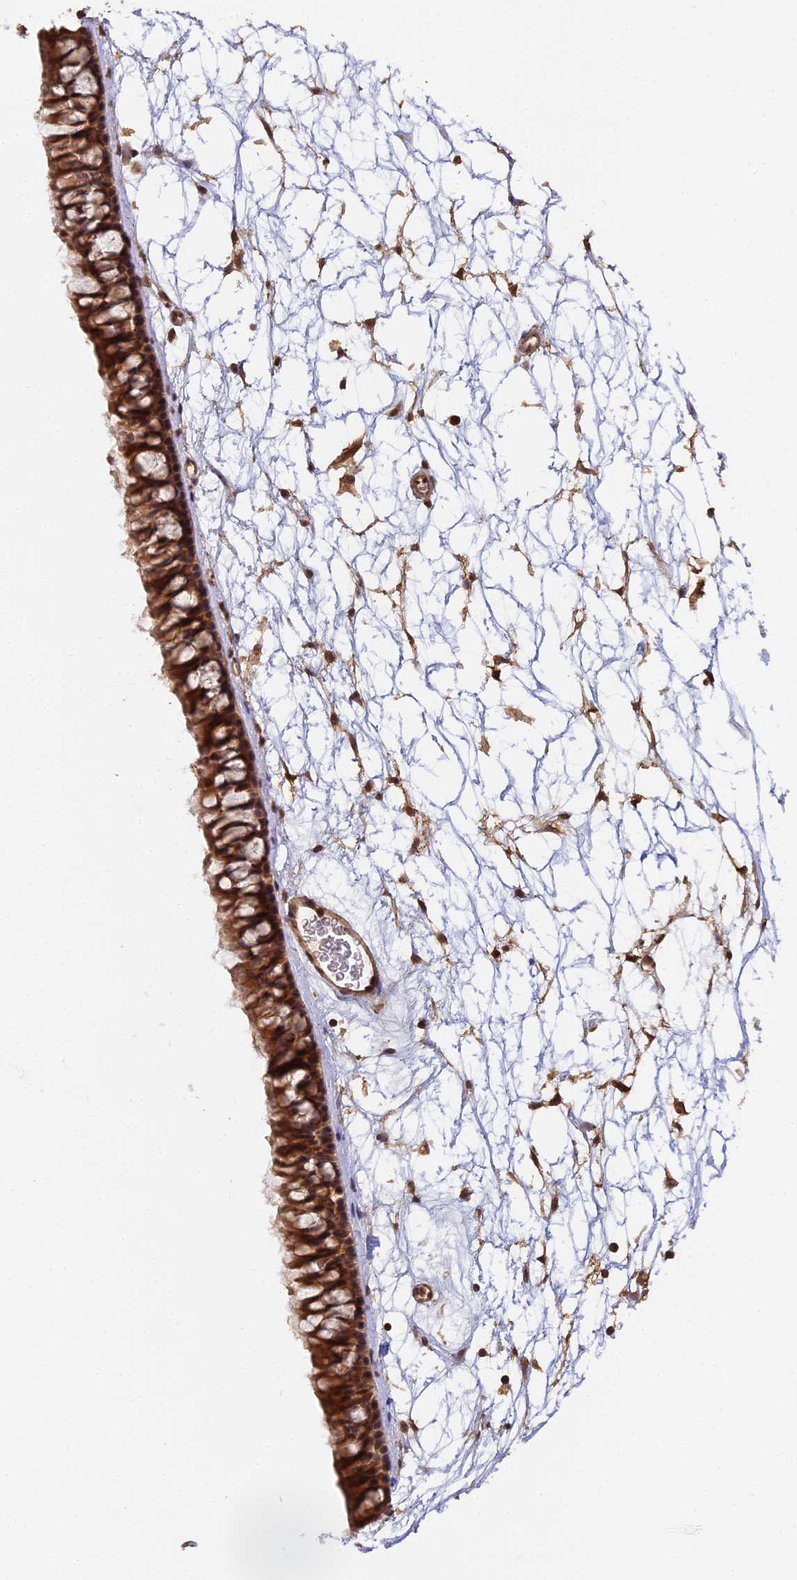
{"staining": {"intensity": "strong", "quantity": ">75%", "location": "cytoplasmic/membranous,nuclear"}, "tissue": "nasopharynx", "cell_type": "Respiratory epithelial cells", "image_type": "normal", "snomed": [{"axis": "morphology", "description": "Normal tissue, NOS"}, {"axis": "topography", "description": "Nasopharynx"}], "caption": "Unremarkable nasopharynx reveals strong cytoplasmic/membranous,nuclear expression in about >75% of respiratory epithelial cells The staining was performed using DAB (3,3'-diaminobenzidine), with brown indicating positive protein expression. Nuclei are stained blue with hematoxylin..", "gene": "MYBL2", "patient": {"sex": "male", "age": 64}}